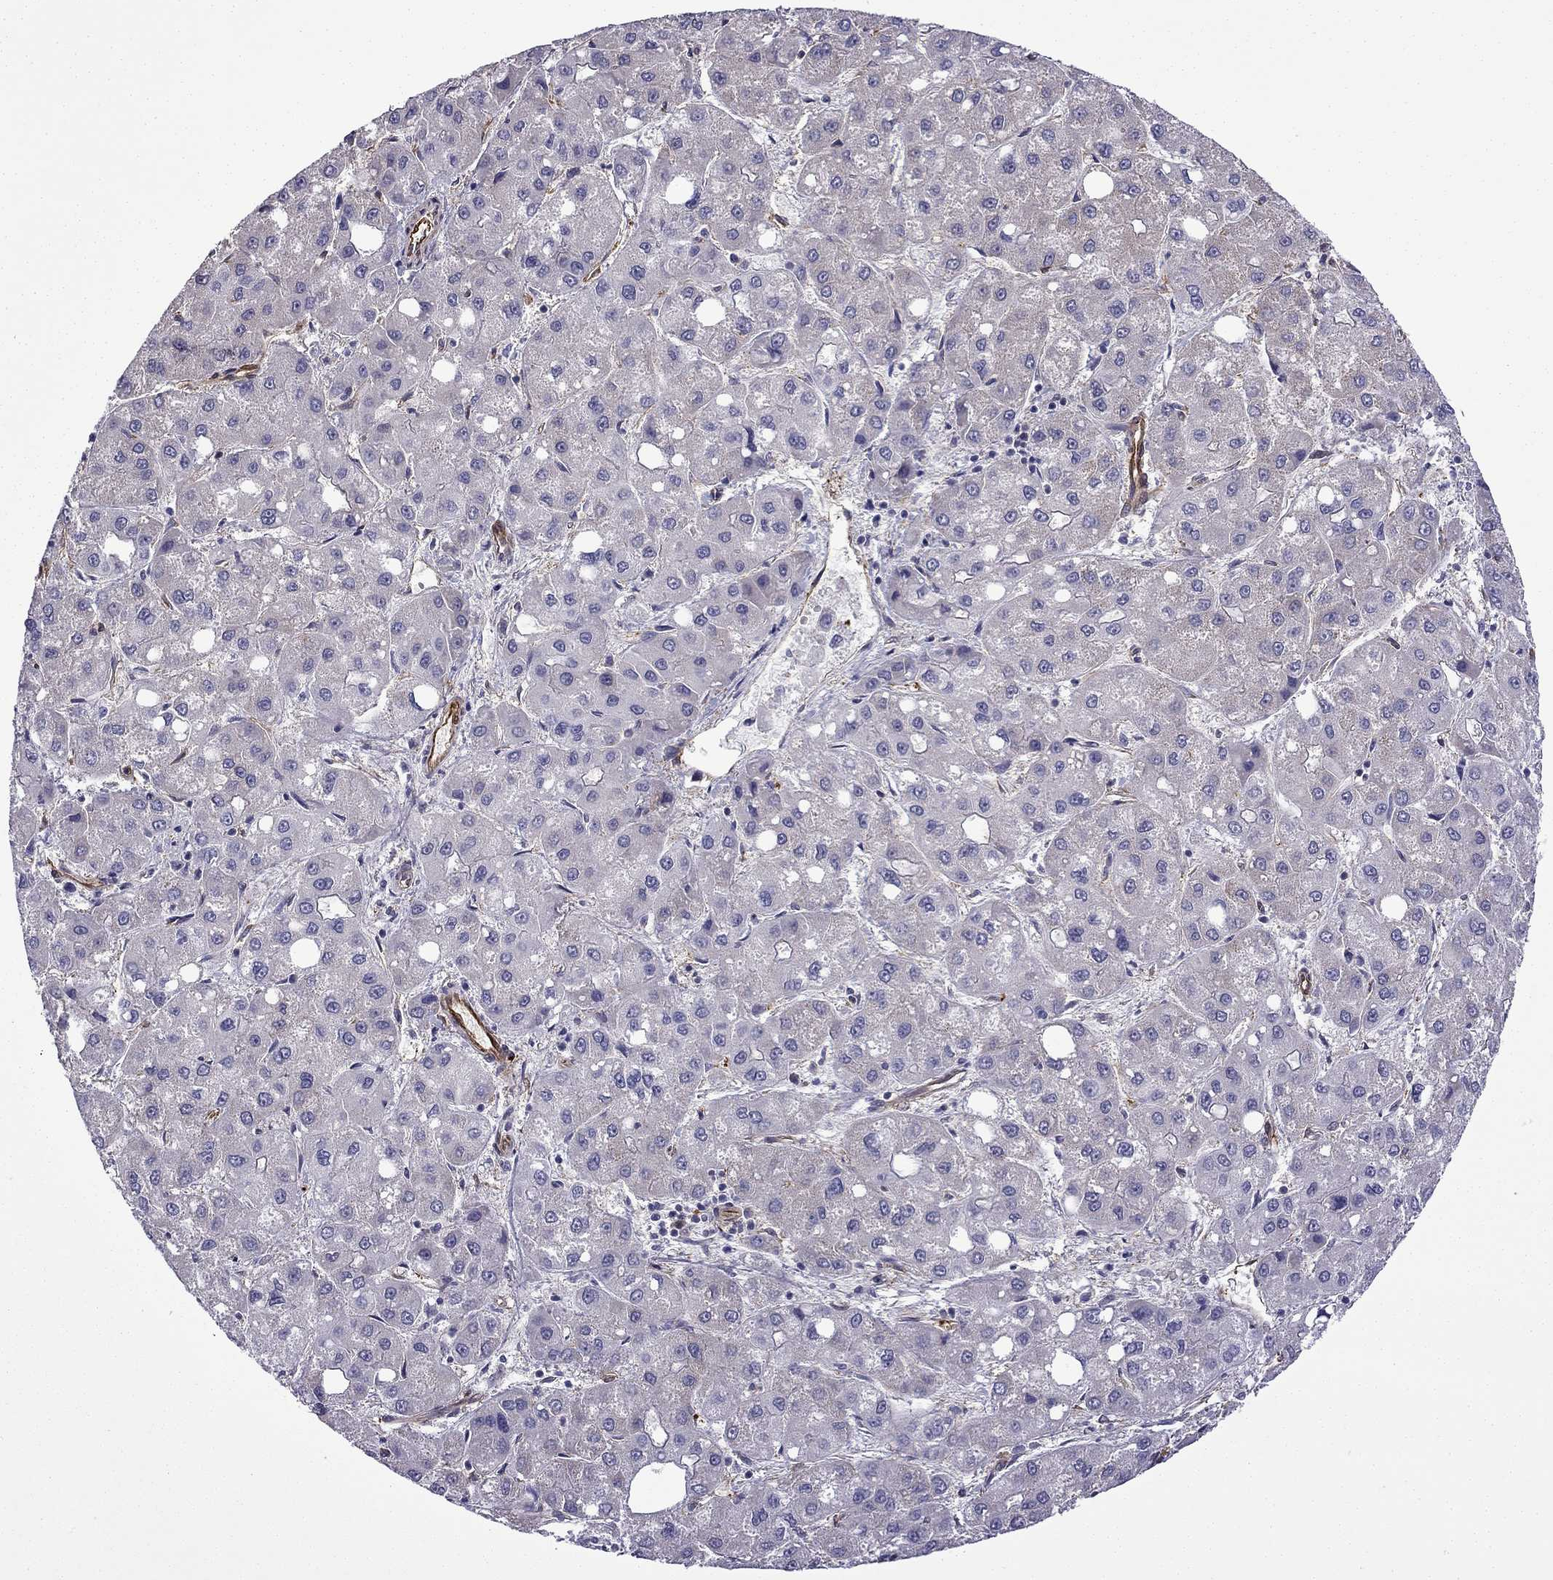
{"staining": {"intensity": "negative", "quantity": "none", "location": "none"}, "tissue": "liver cancer", "cell_type": "Tumor cells", "image_type": "cancer", "snomed": [{"axis": "morphology", "description": "Carcinoma, Hepatocellular, NOS"}, {"axis": "topography", "description": "Liver"}], "caption": "The image displays no significant expression in tumor cells of hepatocellular carcinoma (liver).", "gene": "MAP4", "patient": {"sex": "male", "age": 73}}